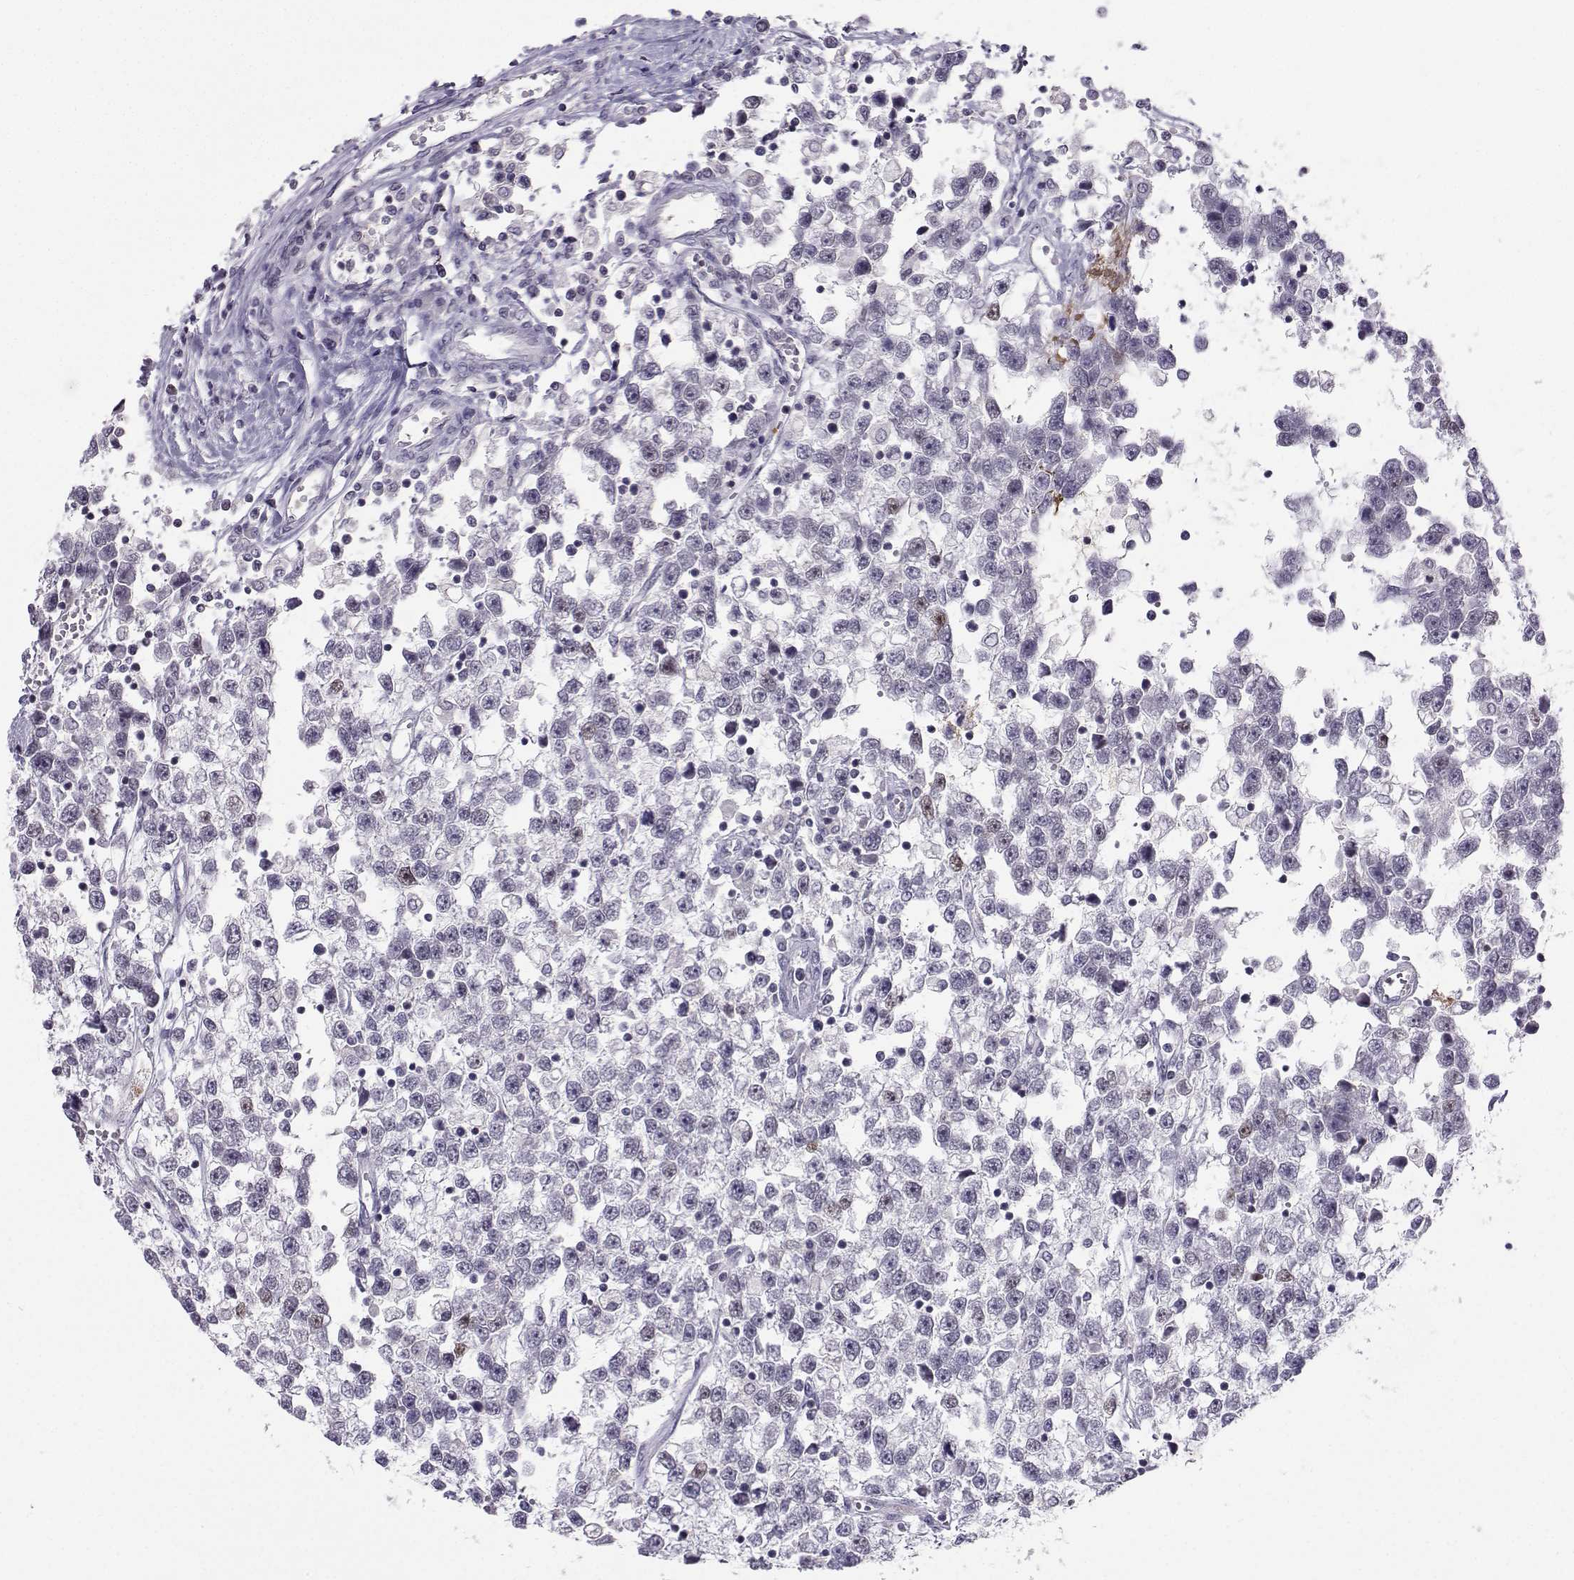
{"staining": {"intensity": "strong", "quantity": "<25%", "location": "nuclear"}, "tissue": "testis cancer", "cell_type": "Tumor cells", "image_type": "cancer", "snomed": [{"axis": "morphology", "description": "Seminoma, NOS"}, {"axis": "topography", "description": "Testis"}], "caption": "Protein staining demonstrates strong nuclear expression in approximately <25% of tumor cells in testis cancer.", "gene": "LHX1", "patient": {"sex": "male", "age": 34}}